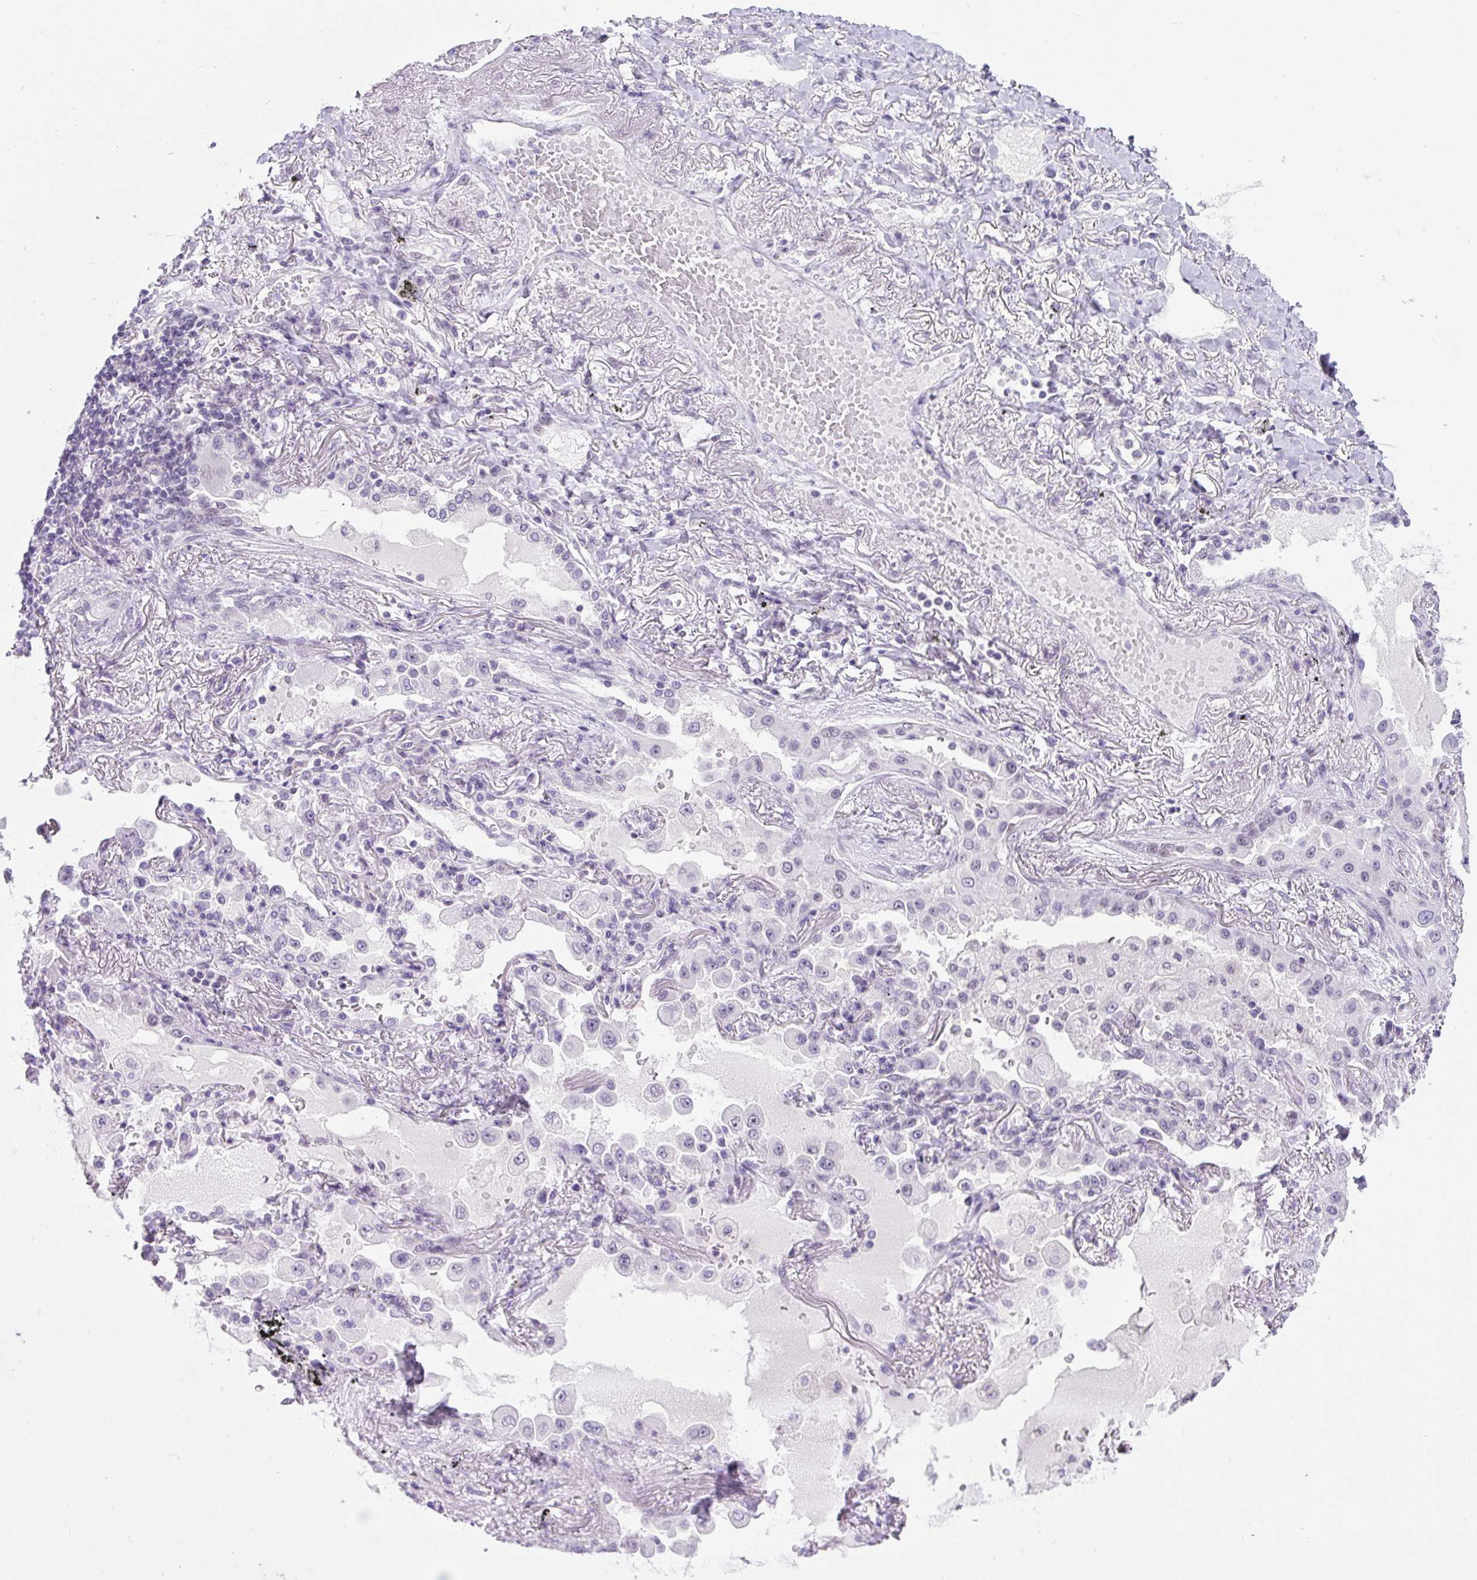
{"staining": {"intensity": "negative", "quantity": "none", "location": "none"}, "tissue": "lung cancer", "cell_type": "Tumor cells", "image_type": "cancer", "snomed": [{"axis": "morphology", "description": "Squamous cell carcinoma, NOS"}, {"axis": "topography", "description": "Lung"}], "caption": "Lung squamous cell carcinoma was stained to show a protein in brown. There is no significant expression in tumor cells.", "gene": "PLCXD2", "patient": {"sex": "male", "age": 74}}